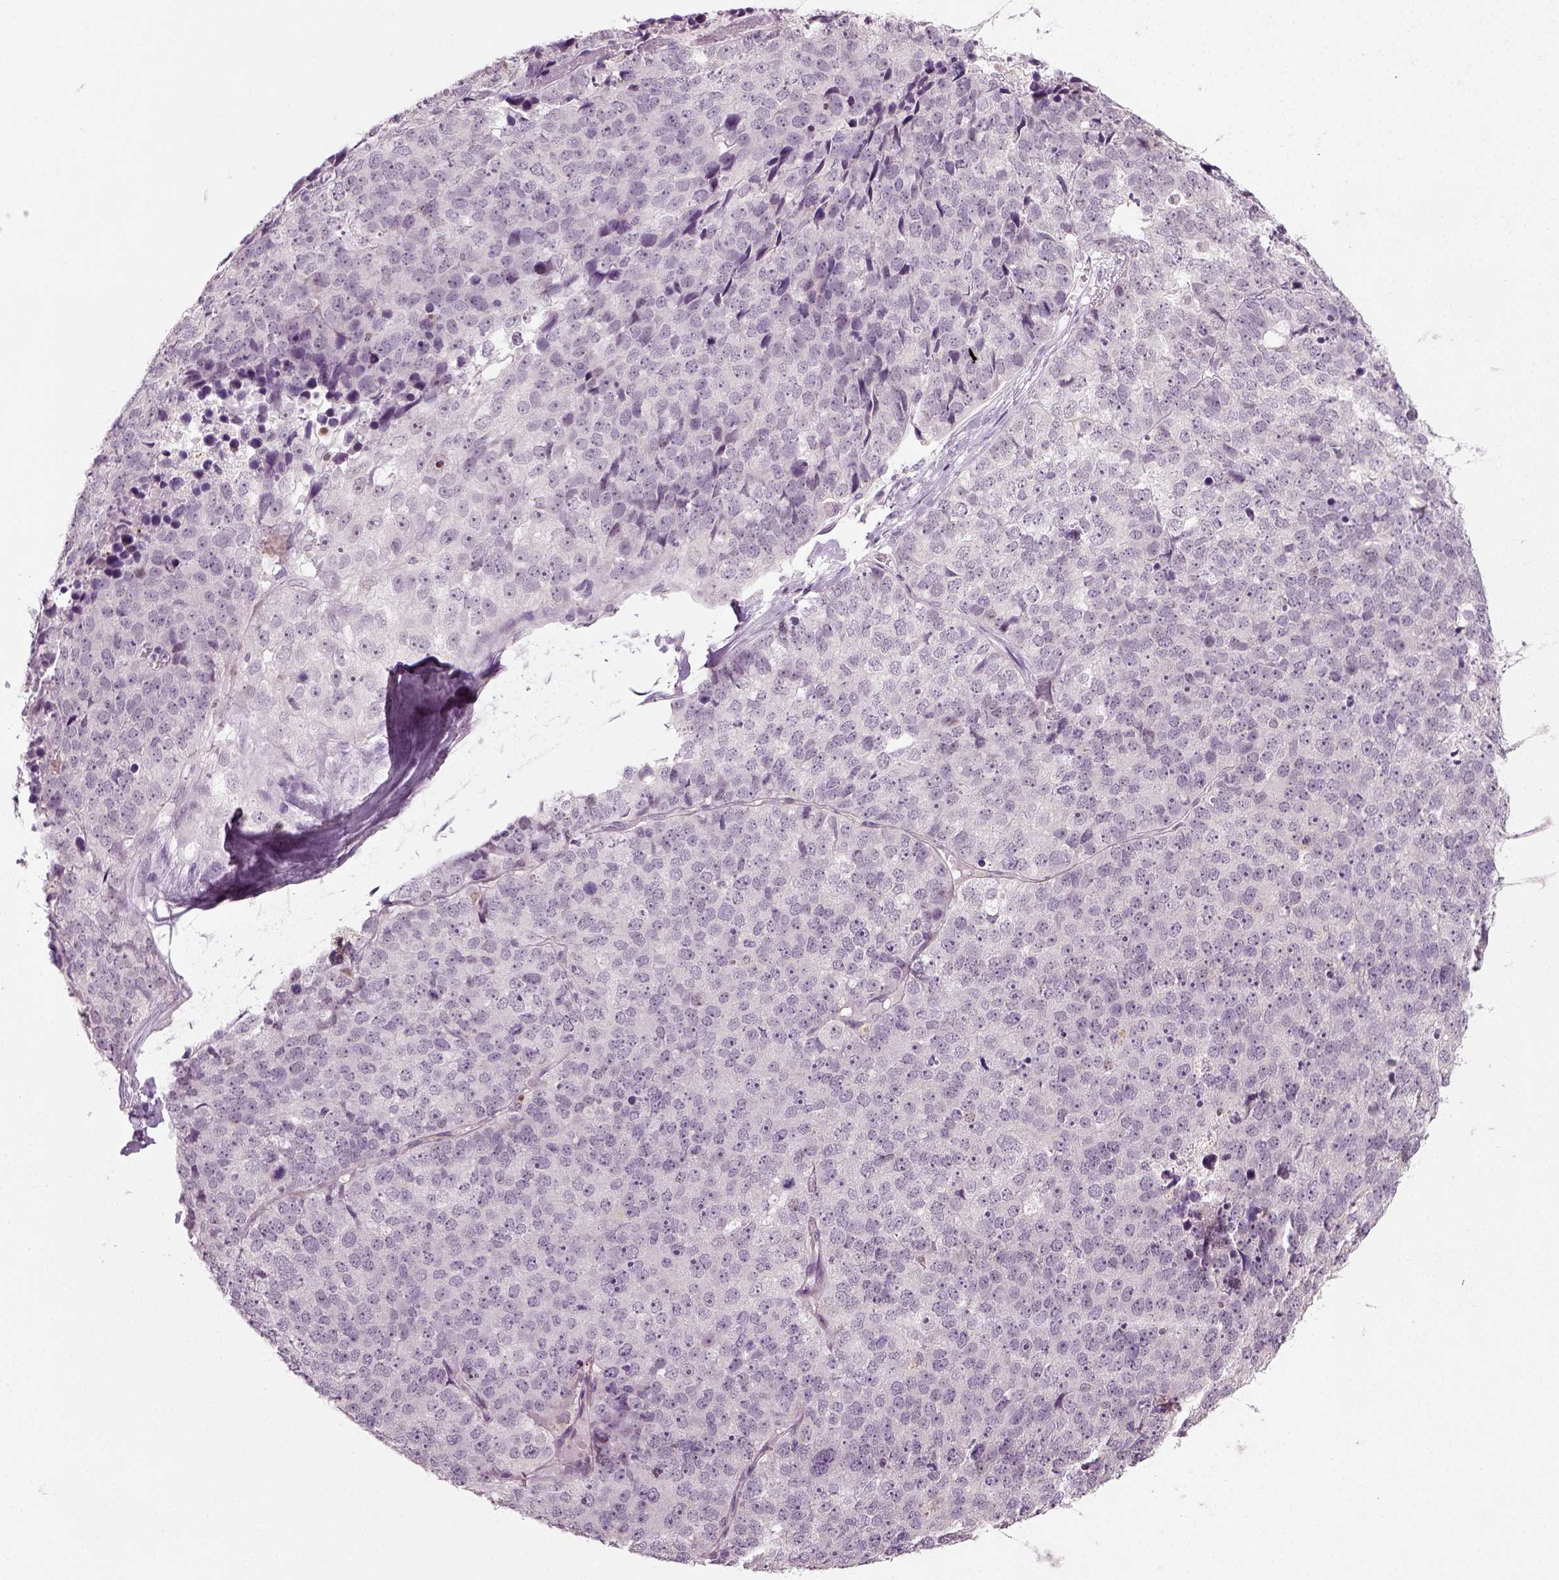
{"staining": {"intensity": "negative", "quantity": "none", "location": "none"}, "tissue": "stomach cancer", "cell_type": "Tumor cells", "image_type": "cancer", "snomed": [{"axis": "morphology", "description": "Adenocarcinoma, NOS"}, {"axis": "topography", "description": "Stomach"}], "caption": "Tumor cells show no significant positivity in stomach cancer.", "gene": "SYNGAP1", "patient": {"sex": "male", "age": 69}}